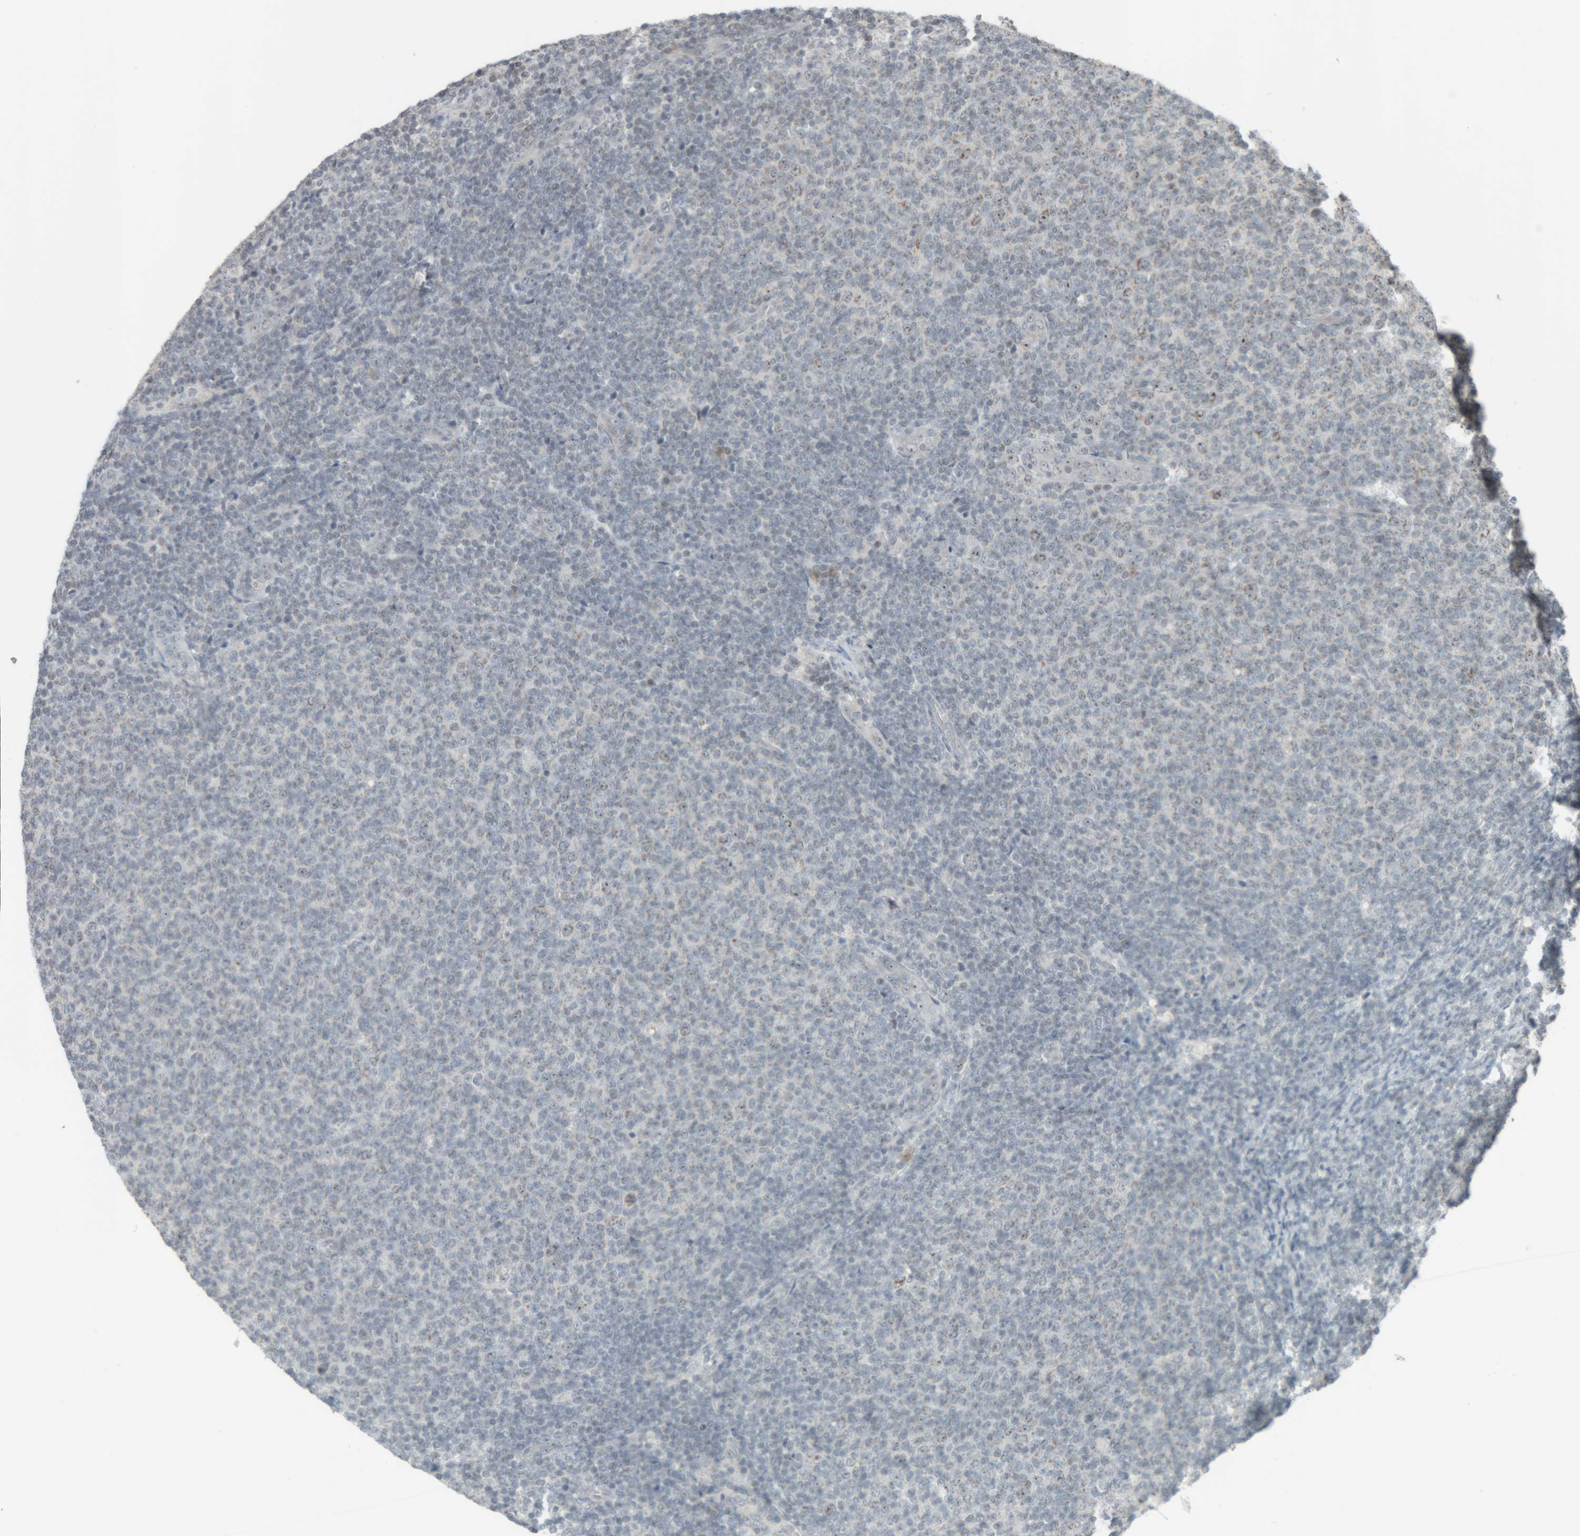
{"staining": {"intensity": "negative", "quantity": "none", "location": "none"}, "tissue": "lymphoma", "cell_type": "Tumor cells", "image_type": "cancer", "snomed": [{"axis": "morphology", "description": "Malignant lymphoma, non-Hodgkin's type, Low grade"}, {"axis": "topography", "description": "Lymph node"}], "caption": "Low-grade malignant lymphoma, non-Hodgkin's type stained for a protein using IHC shows no expression tumor cells.", "gene": "RPF1", "patient": {"sex": "male", "age": 66}}